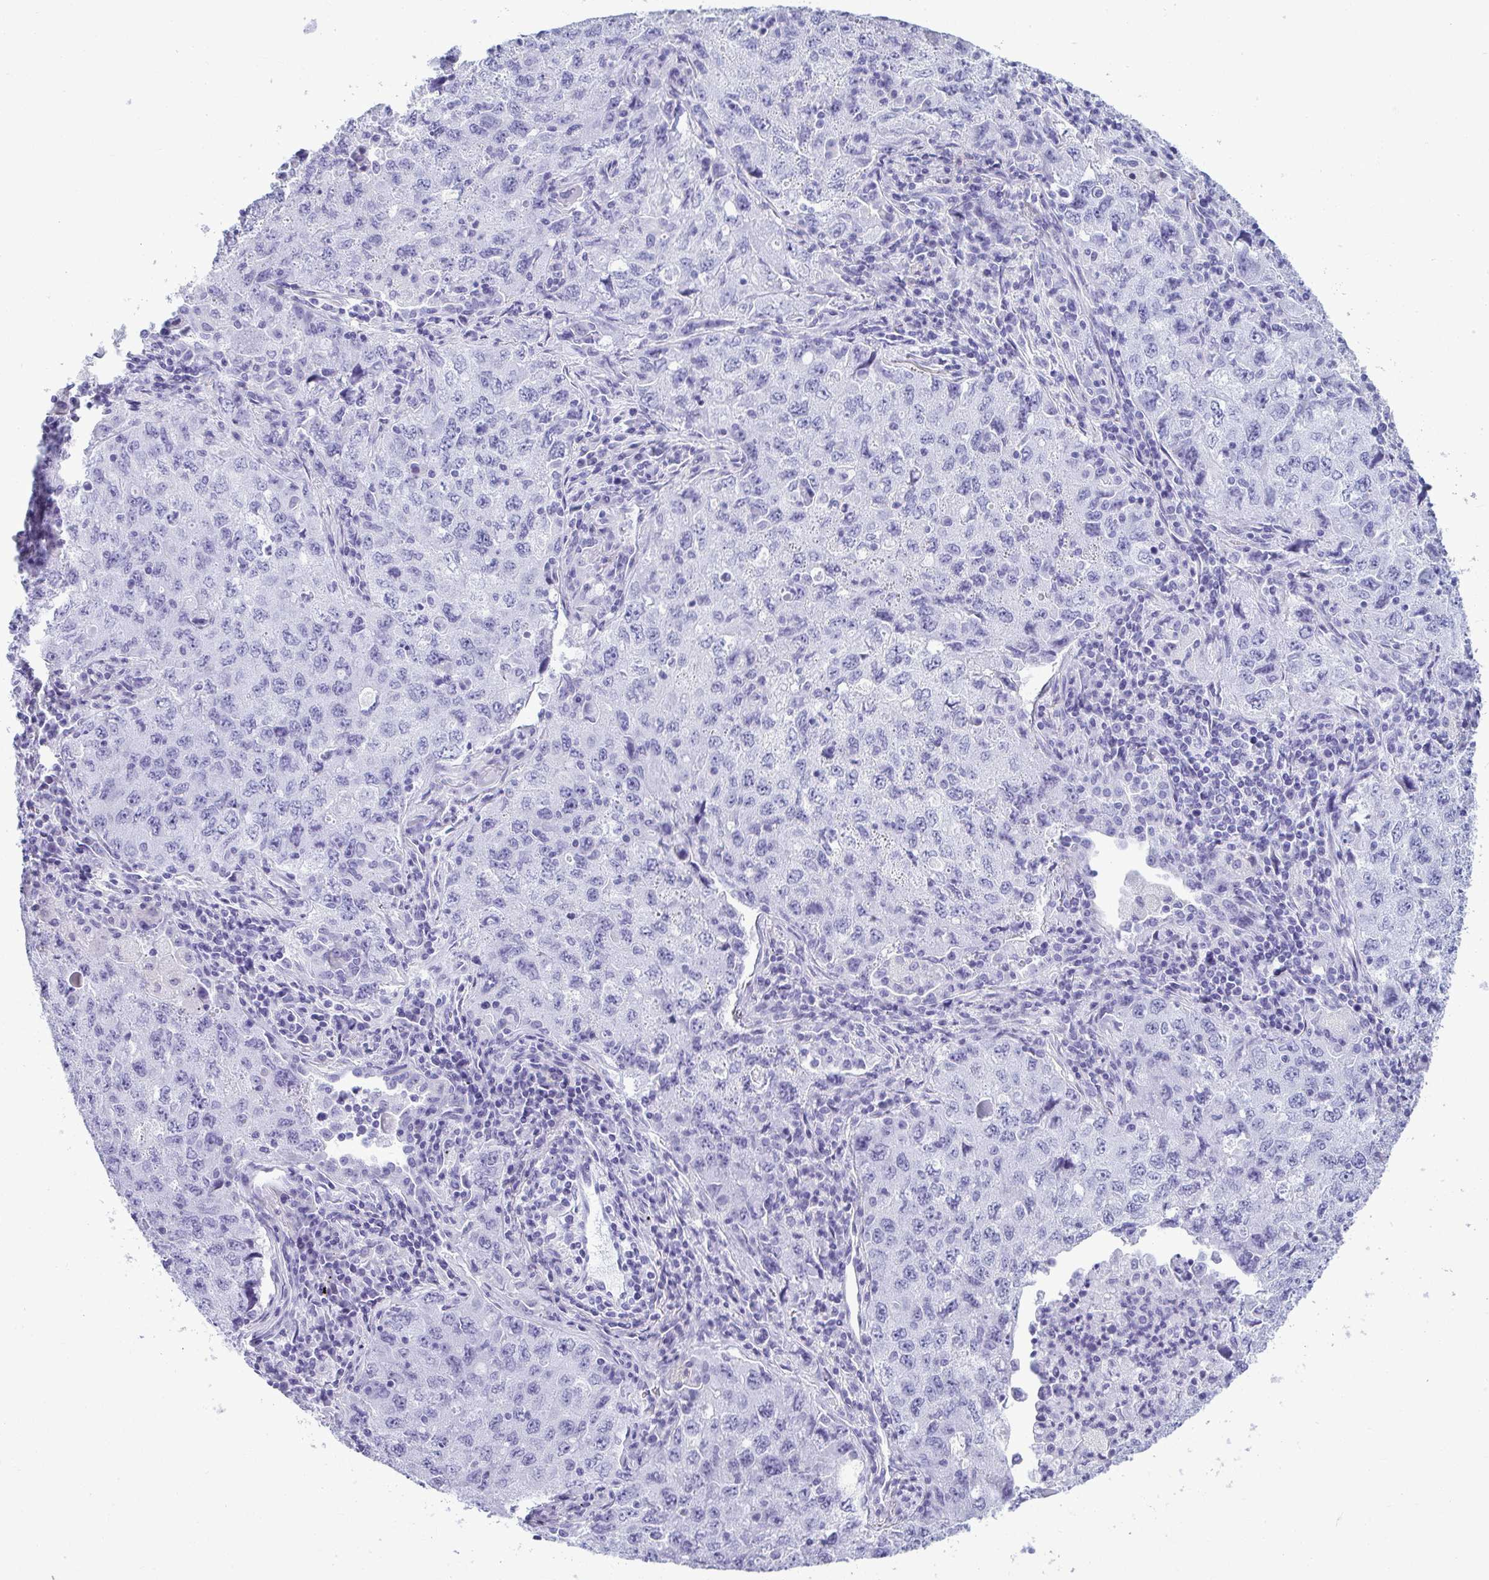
{"staining": {"intensity": "negative", "quantity": "none", "location": "none"}, "tissue": "lung cancer", "cell_type": "Tumor cells", "image_type": "cancer", "snomed": [{"axis": "morphology", "description": "Adenocarcinoma, NOS"}, {"axis": "topography", "description": "Lung"}], "caption": "An immunohistochemistry (IHC) micrograph of lung adenocarcinoma is shown. There is no staining in tumor cells of lung adenocarcinoma.", "gene": "CLGN", "patient": {"sex": "female", "age": 57}}